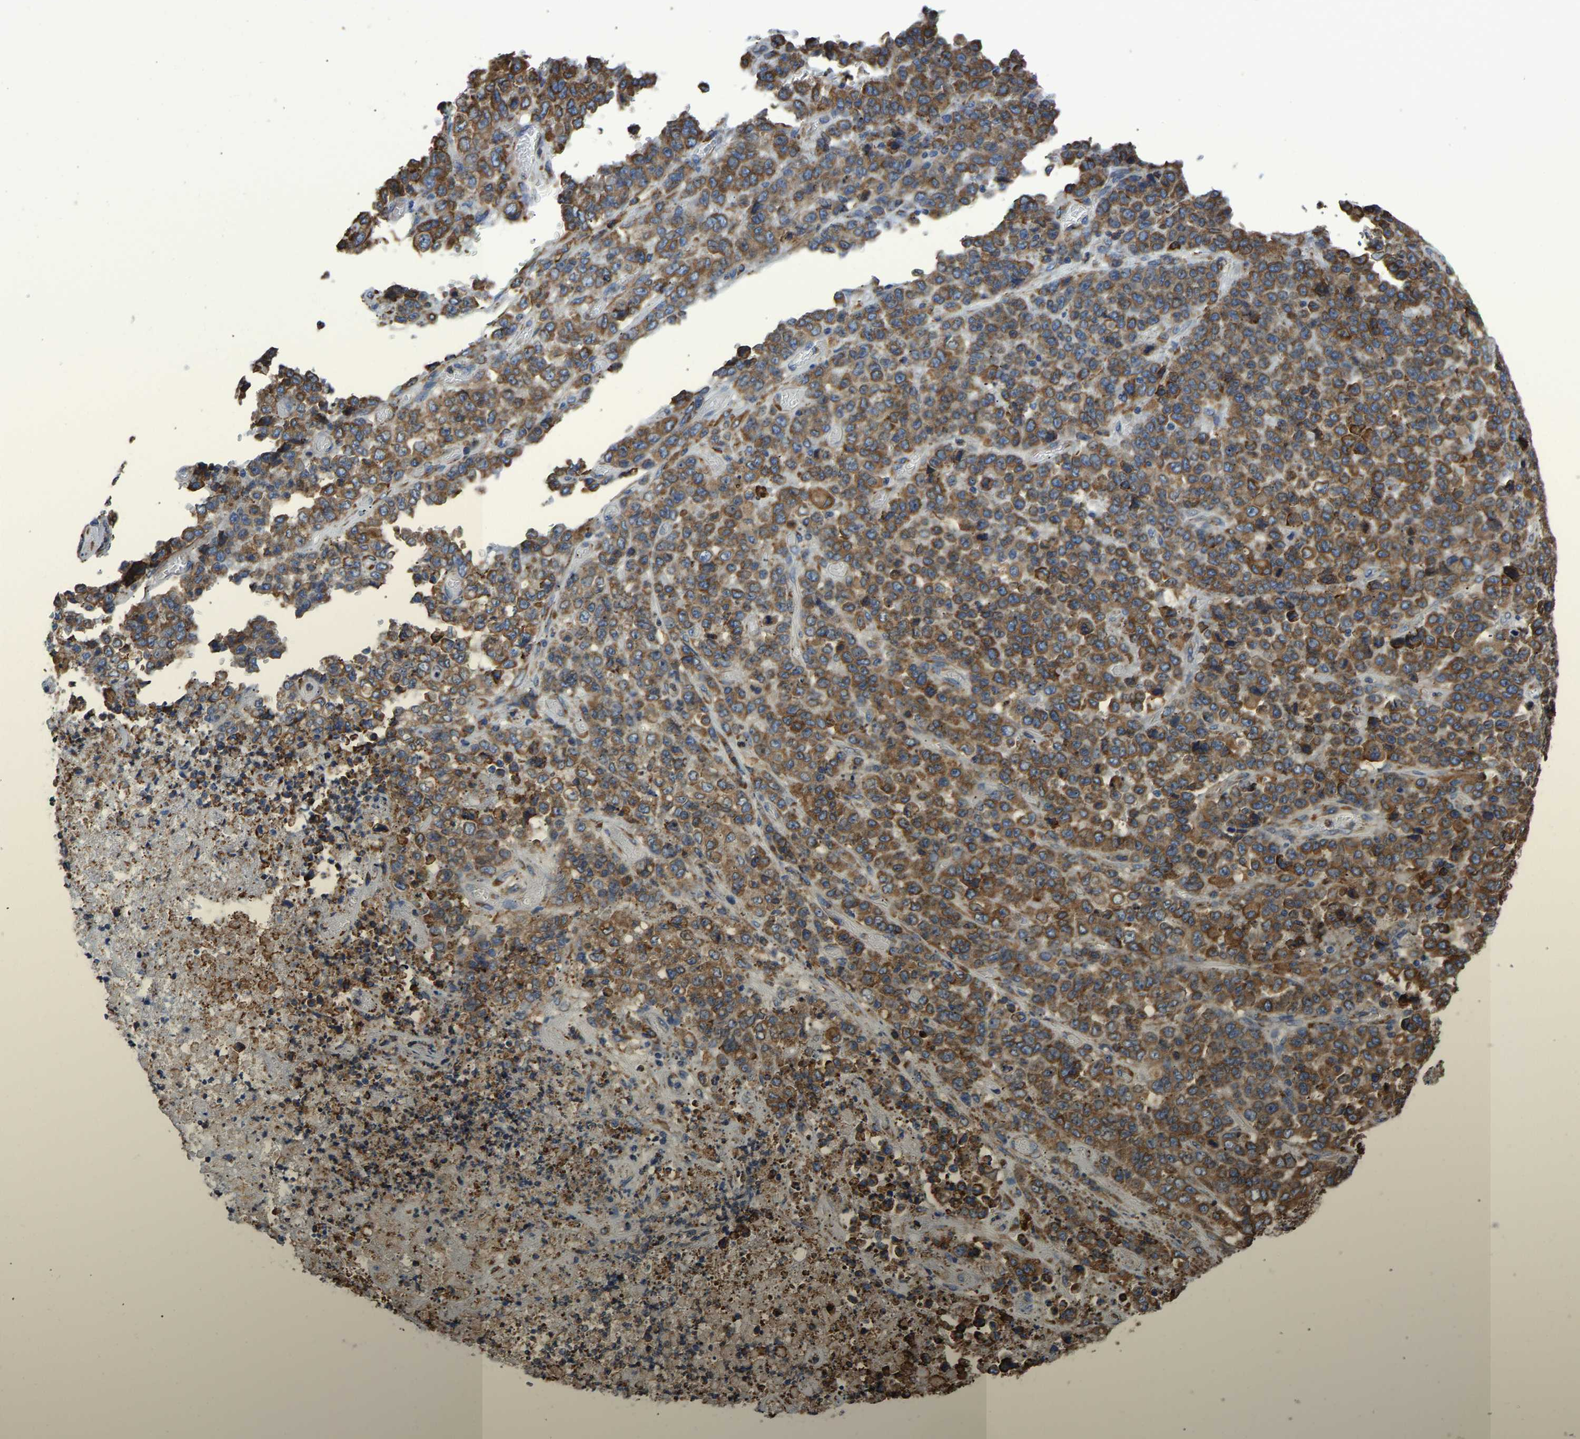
{"staining": {"intensity": "strong", "quantity": ">75%", "location": "cytoplasmic/membranous"}, "tissue": "stomach cancer", "cell_type": "Tumor cells", "image_type": "cancer", "snomed": [{"axis": "morphology", "description": "Adenocarcinoma, NOS"}, {"axis": "topography", "description": "Stomach"}], "caption": "Immunohistochemical staining of human stomach adenocarcinoma shows high levels of strong cytoplasmic/membranous expression in approximately >75% of tumor cells.", "gene": "P4HB", "patient": {"sex": "female", "age": 73}}